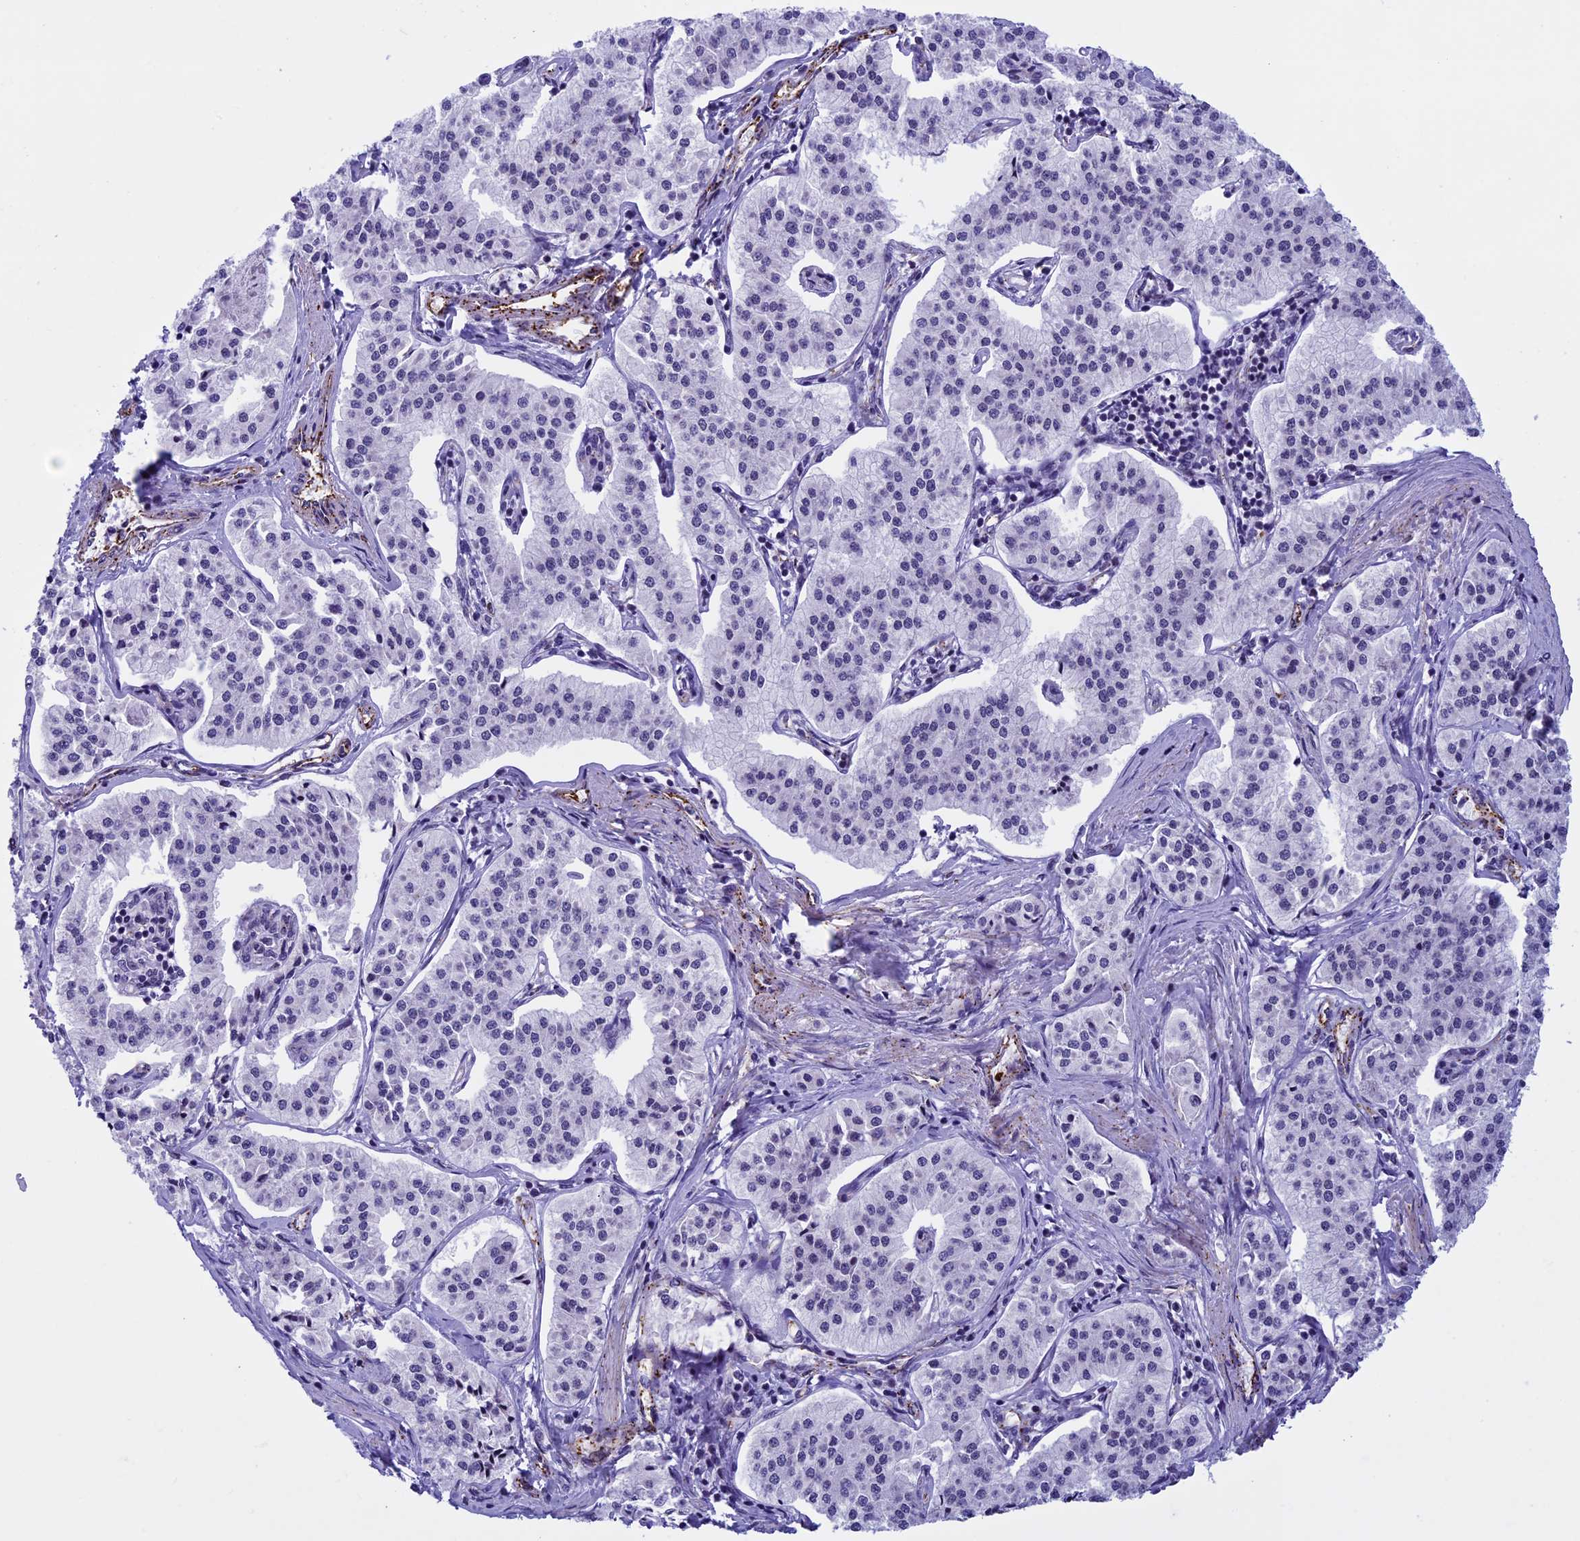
{"staining": {"intensity": "negative", "quantity": "none", "location": "none"}, "tissue": "pancreatic cancer", "cell_type": "Tumor cells", "image_type": "cancer", "snomed": [{"axis": "morphology", "description": "Adenocarcinoma, NOS"}, {"axis": "topography", "description": "Pancreas"}], "caption": "High power microscopy photomicrograph of an IHC photomicrograph of adenocarcinoma (pancreatic), revealing no significant expression in tumor cells.", "gene": "NIPBL", "patient": {"sex": "female", "age": 50}}